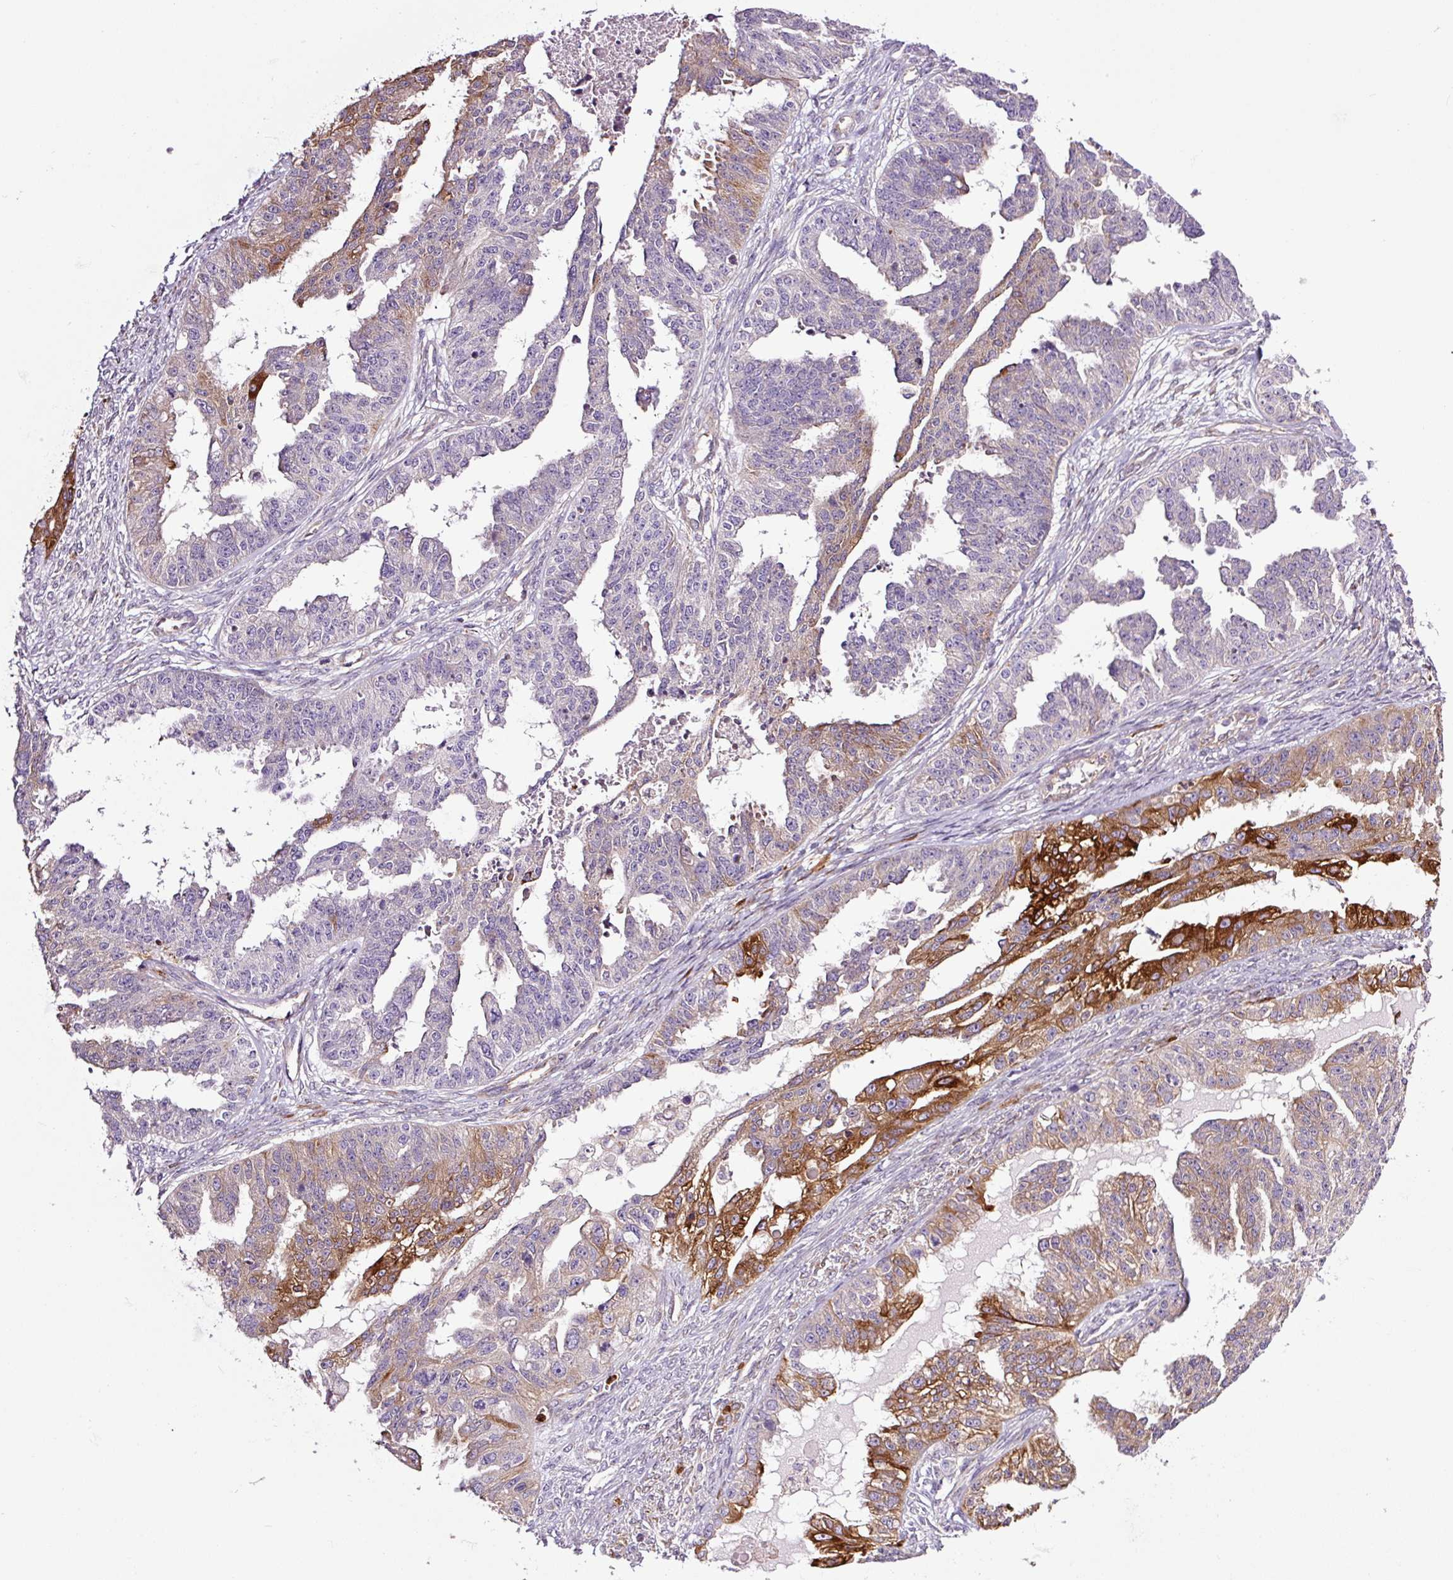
{"staining": {"intensity": "strong", "quantity": "<25%", "location": "cytoplasmic/membranous"}, "tissue": "ovarian cancer", "cell_type": "Tumor cells", "image_type": "cancer", "snomed": [{"axis": "morphology", "description": "Cystadenocarcinoma, serous, NOS"}, {"axis": "topography", "description": "Ovary"}], "caption": "Brown immunohistochemical staining in serous cystadenocarcinoma (ovarian) demonstrates strong cytoplasmic/membranous expression in about <25% of tumor cells.", "gene": "SH2D6", "patient": {"sex": "female", "age": 58}}